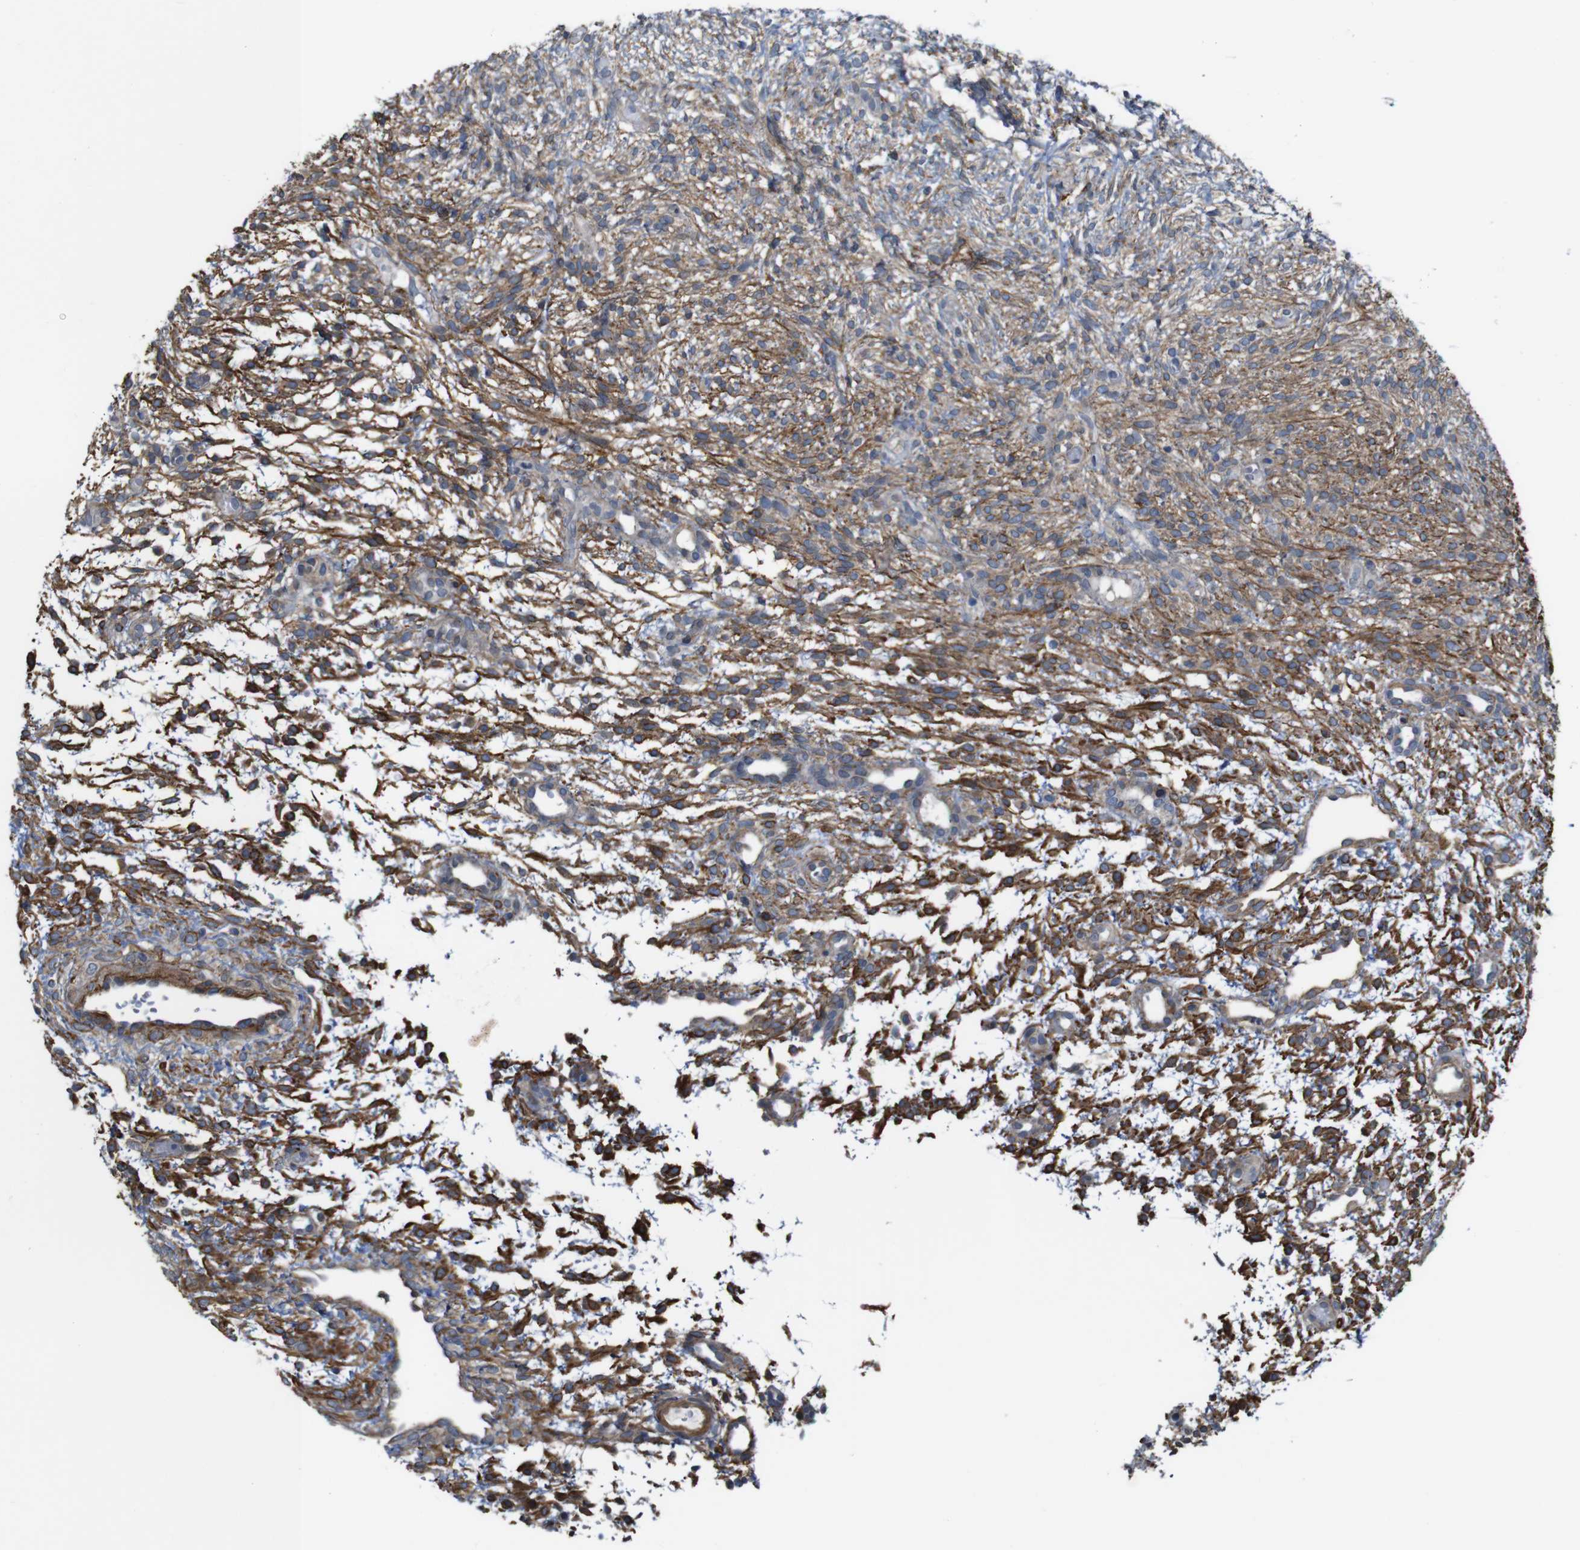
{"staining": {"intensity": "weak", "quantity": ">75%", "location": "cytoplasmic/membranous"}, "tissue": "ovary", "cell_type": "Follicle cells", "image_type": "normal", "snomed": [{"axis": "morphology", "description": "Normal tissue, NOS"}, {"axis": "morphology", "description": "Cyst, NOS"}, {"axis": "topography", "description": "Ovary"}], "caption": "Immunohistochemistry (IHC) micrograph of normal ovary: human ovary stained using immunohistochemistry displays low levels of weak protein expression localized specifically in the cytoplasmic/membranous of follicle cells, appearing as a cytoplasmic/membranous brown color.", "gene": "GGT7", "patient": {"sex": "female", "age": 18}}